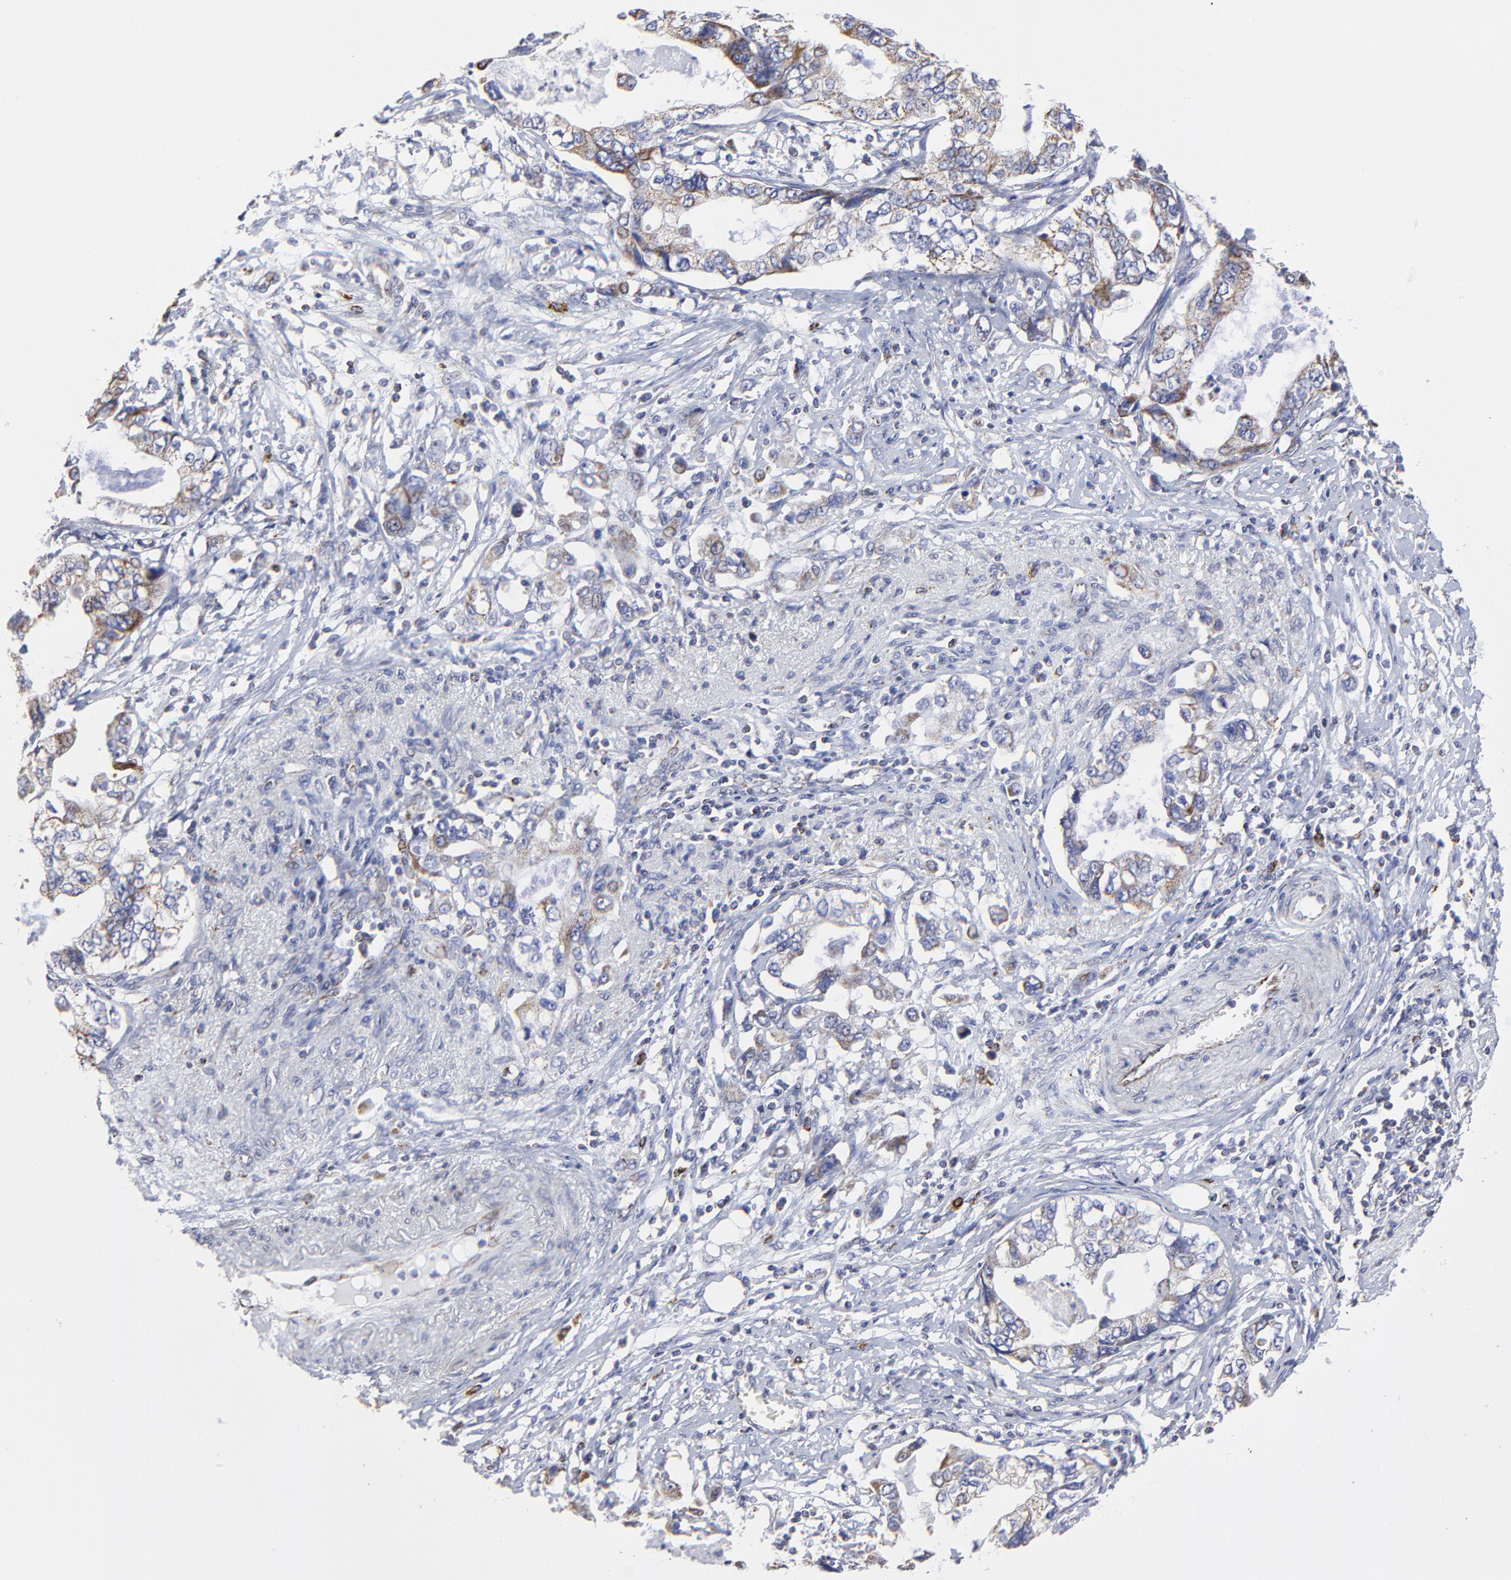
{"staining": {"intensity": "weak", "quantity": "<25%", "location": "cytoplasmic/membranous"}, "tissue": "stomach cancer", "cell_type": "Tumor cells", "image_type": "cancer", "snomed": [{"axis": "morphology", "description": "Adenocarcinoma, NOS"}, {"axis": "topography", "description": "Pancreas"}, {"axis": "topography", "description": "Stomach, upper"}], "caption": "High magnification brightfield microscopy of stomach adenocarcinoma stained with DAB (3,3'-diaminobenzidine) (brown) and counterstained with hematoxylin (blue): tumor cells show no significant expression.", "gene": "PINK1", "patient": {"sex": "male", "age": 77}}